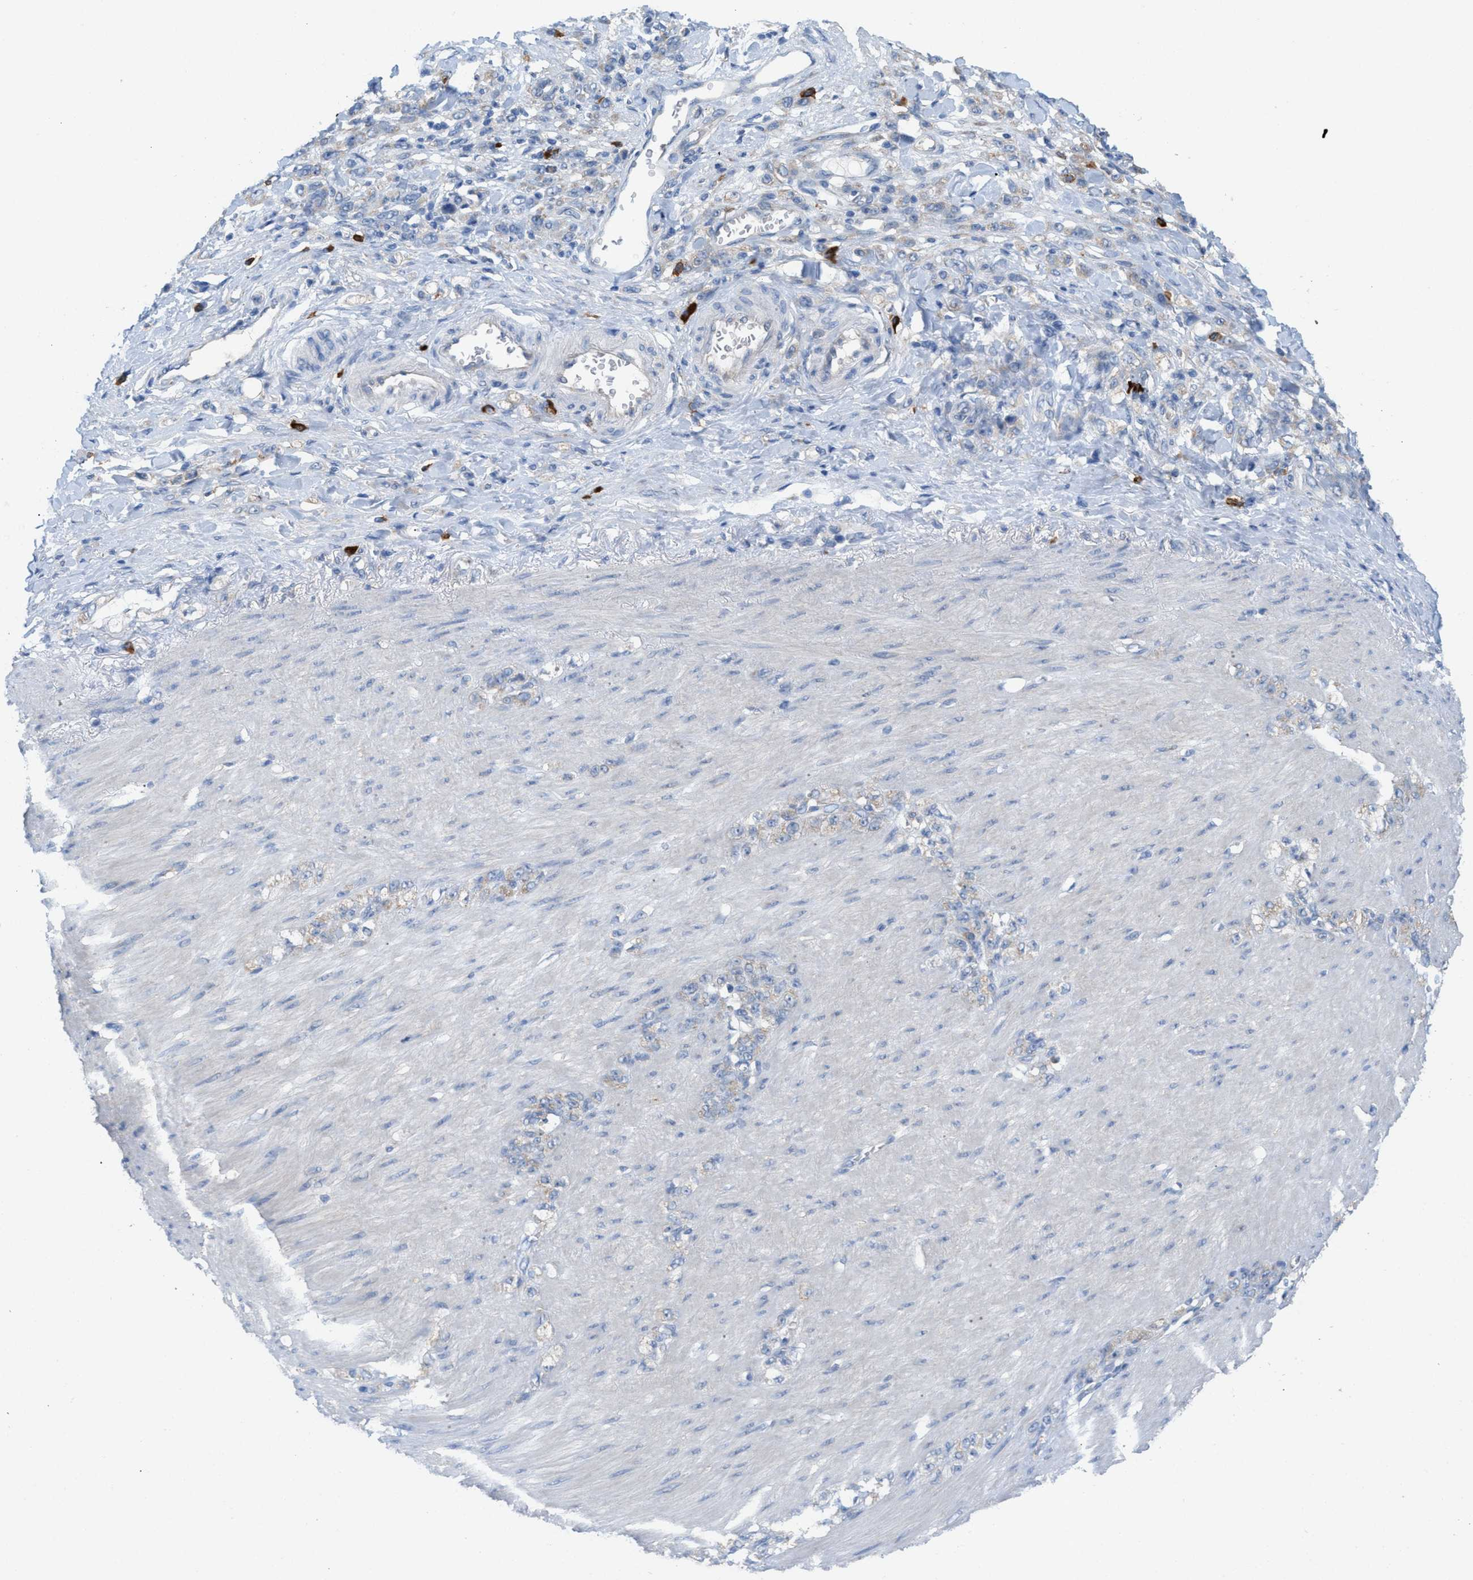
{"staining": {"intensity": "weak", "quantity": "<25%", "location": "cytoplasmic/membranous"}, "tissue": "stomach cancer", "cell_type": "Tumor cells", "image_type": "cancer", "snomed": [{"axis": "morphology", "description": "Normal tissue, NOS"}, {"axis": "morphology", "description": "Adenocarcinoma, NOS"}, {"axis": "topography", "description": "Stomach"}], "caption": "There is no significant positivity in tumor cells of adenocarcinoma (stomach).", "gene": "DYNC2I1", "patient": {"sex": "male", "age": 82}}